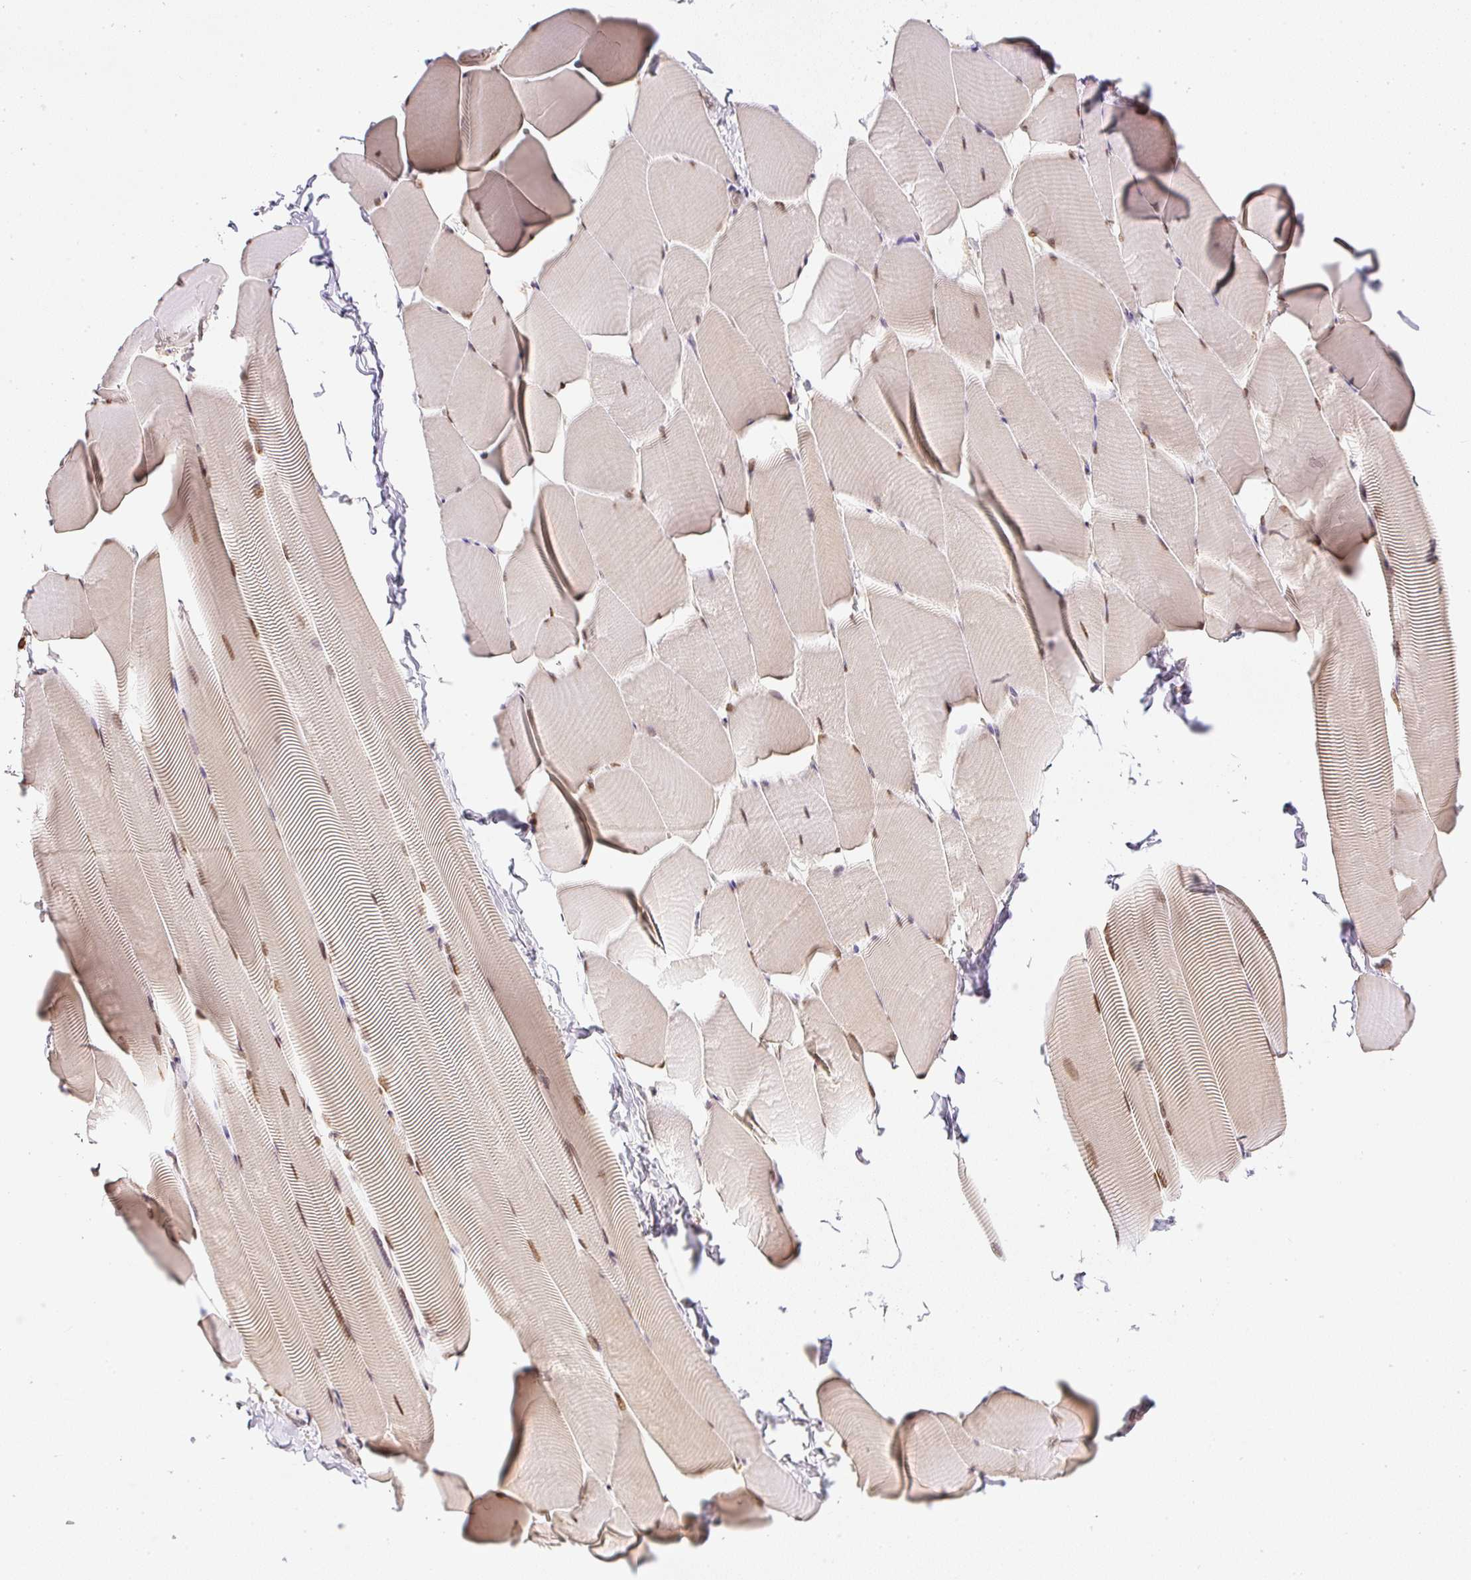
{"staining": {"intensity": "moderate", "quantity": ">75%", "location": "nuclear"}, "tissue": "skeletal muscle", "cell_type": "Myocytes", "image_type": "normal", "snomed": [{"axis": "morphology", "description": "Normal tissue, NOS"}, {"axis": "topography", "description": "Skeletal muscle"}], "caption": "IHC staining of normal skeletal muscle, which reveals medium levels of moderate nuclear positivity in approximately >75% of myocytes indicating moderate nuclear protein staining. The staining was performed using DAB (3,3'-diaminobenzidine) (brown) for protein detection and nuclei were counterstained in hematoxylin (blue).", "gene": "DPPA4", "patient": {"sex": "male", "age": 25}}